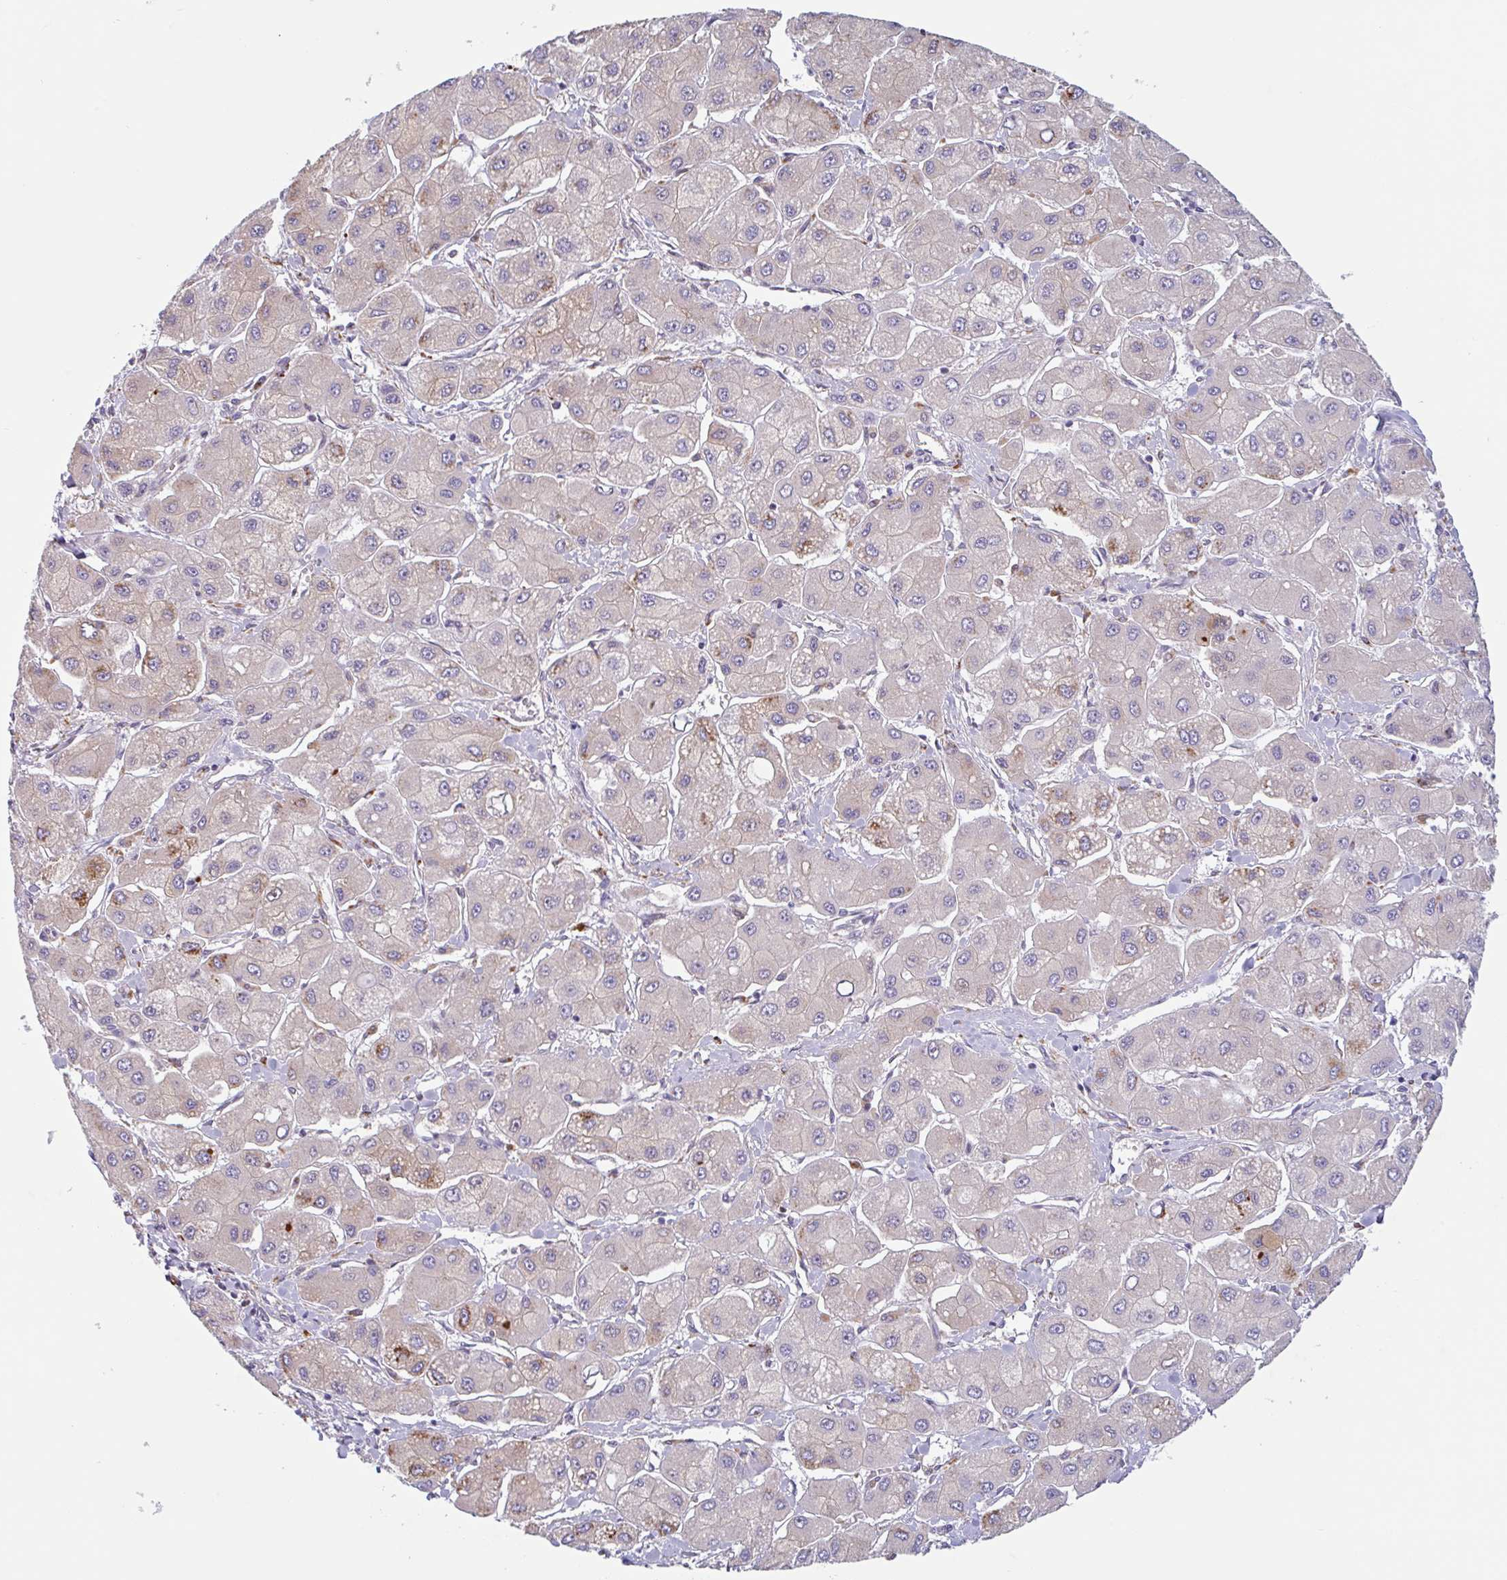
{"staining": {"intensity": "moderate", "quantity": "<25%", "location": "cytoplasmic/membranous"}, "tissue": "liver cancer", "cell_type": "Tumor cells", "image_type": "cancer", "snomed": [{"axis": "morphology", "description": "Carcinoma, Hepatocellular, NOS"}, {"axis": "topography", "description": "Liver"}], "caption": "The histopathology image reveals a brown stain indicating the presence of a protein in the cytoplasmic/membranous of tumor cells in liver hepatocellular carcinoma. The protein of interest is stained brown, and the nuclei are stained in blue (DAB IHC with brightfield microscopy, high magnification).", "gene": "RIT1", "patient": {"sex": "male", "age": 40}}